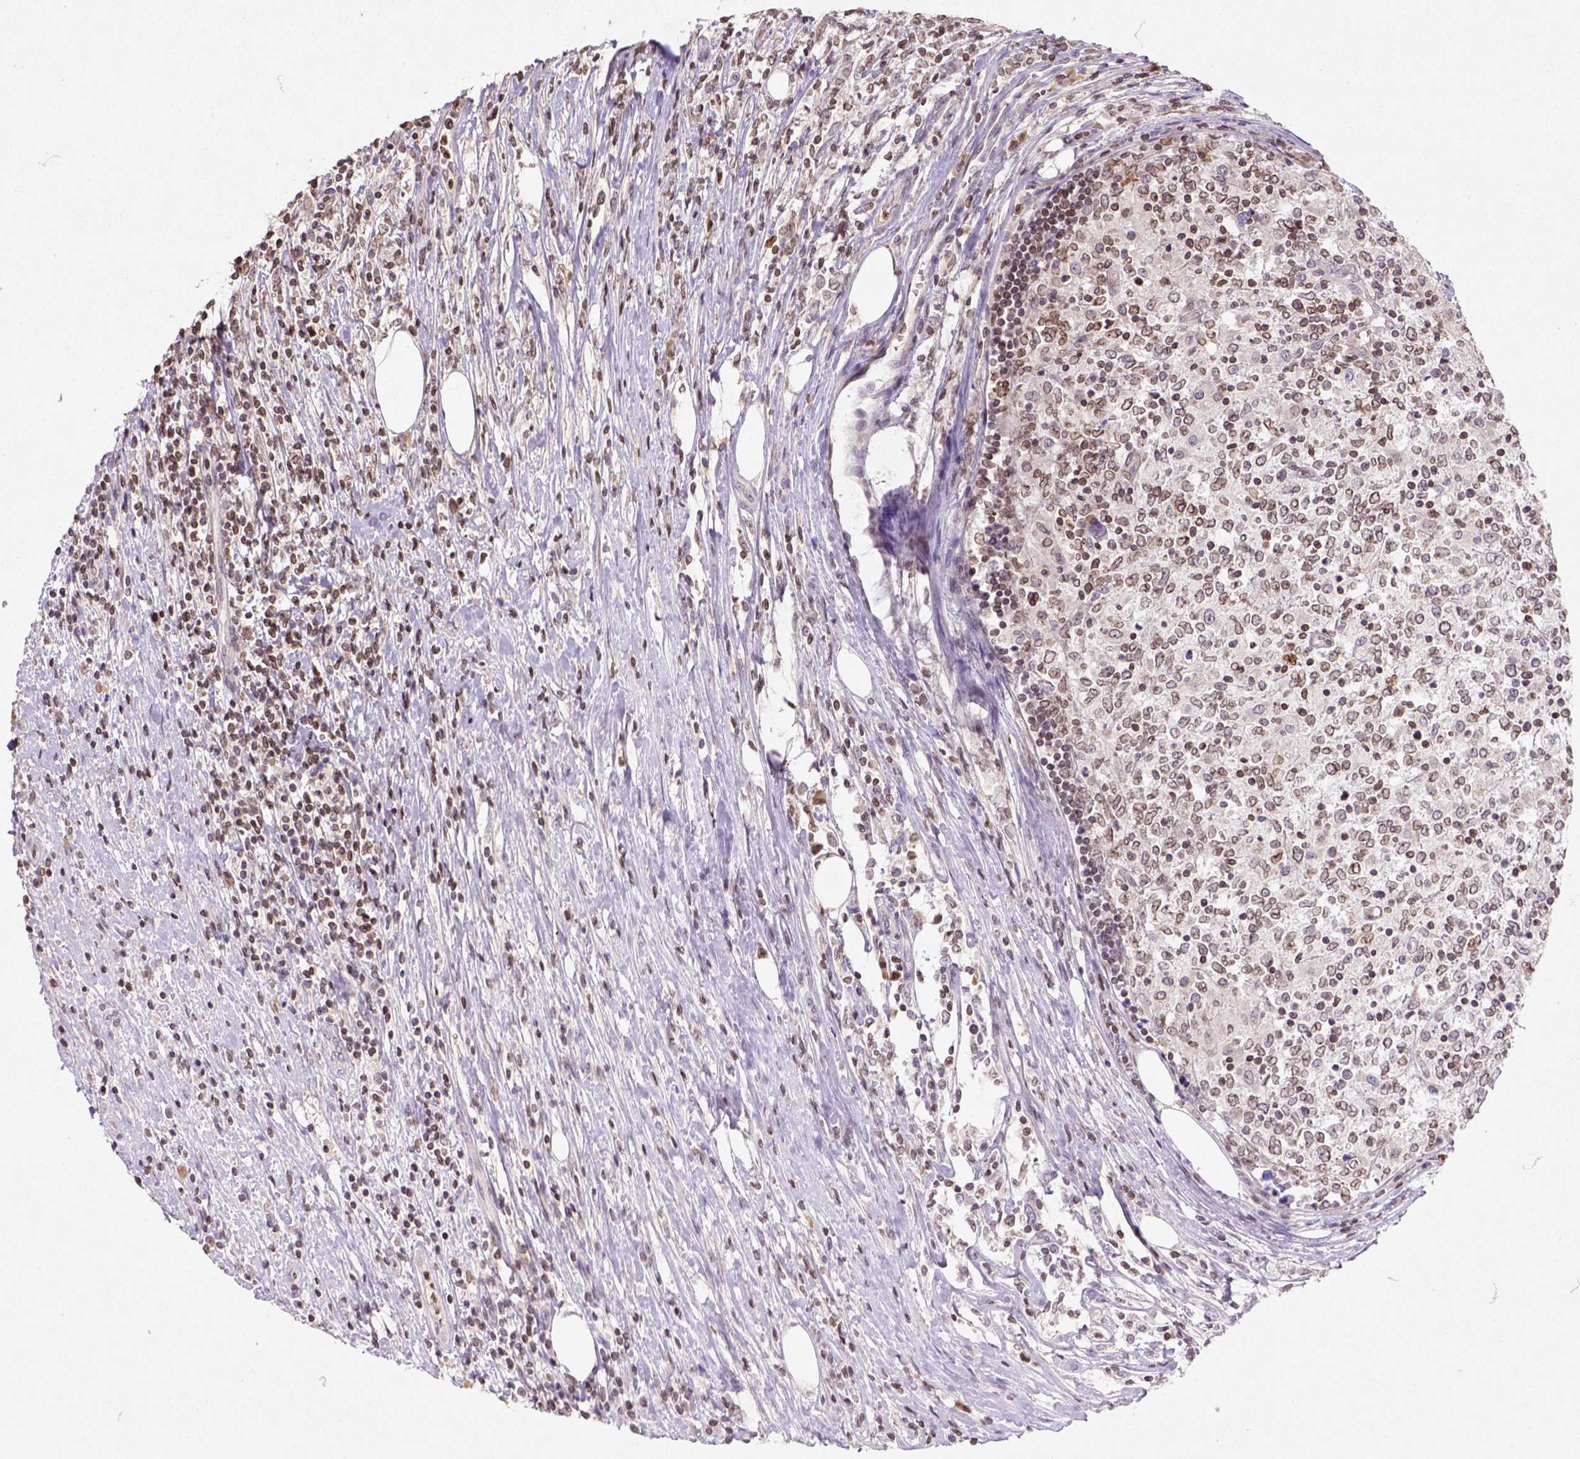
{"staining": {"intensity": "weak", "quantity": ">75%", "location": "nuclear"}, "tissue": "lymphoma", "cell_type": "Tumor cells", "image_type": "cancer", "snomed": [{"axis": "morphology", "description": "Malignant lymphoma, non-Hodgkin's type, High grade"}, {"axis": "topography", "description": "Lymph node"}], "caption": "Brown immunohistochemical staining in human lymphoma exhibits weak nuclear expression in approximately >75% of tumor cells. Using DAB (3,3'-diaminobenzidine) (brown) and hematoxylin (blue) stains, captured at high magnification using brightfield microscopy.", "gene": "NUDT3", "patient": {"sex": "female", "age": 84}}